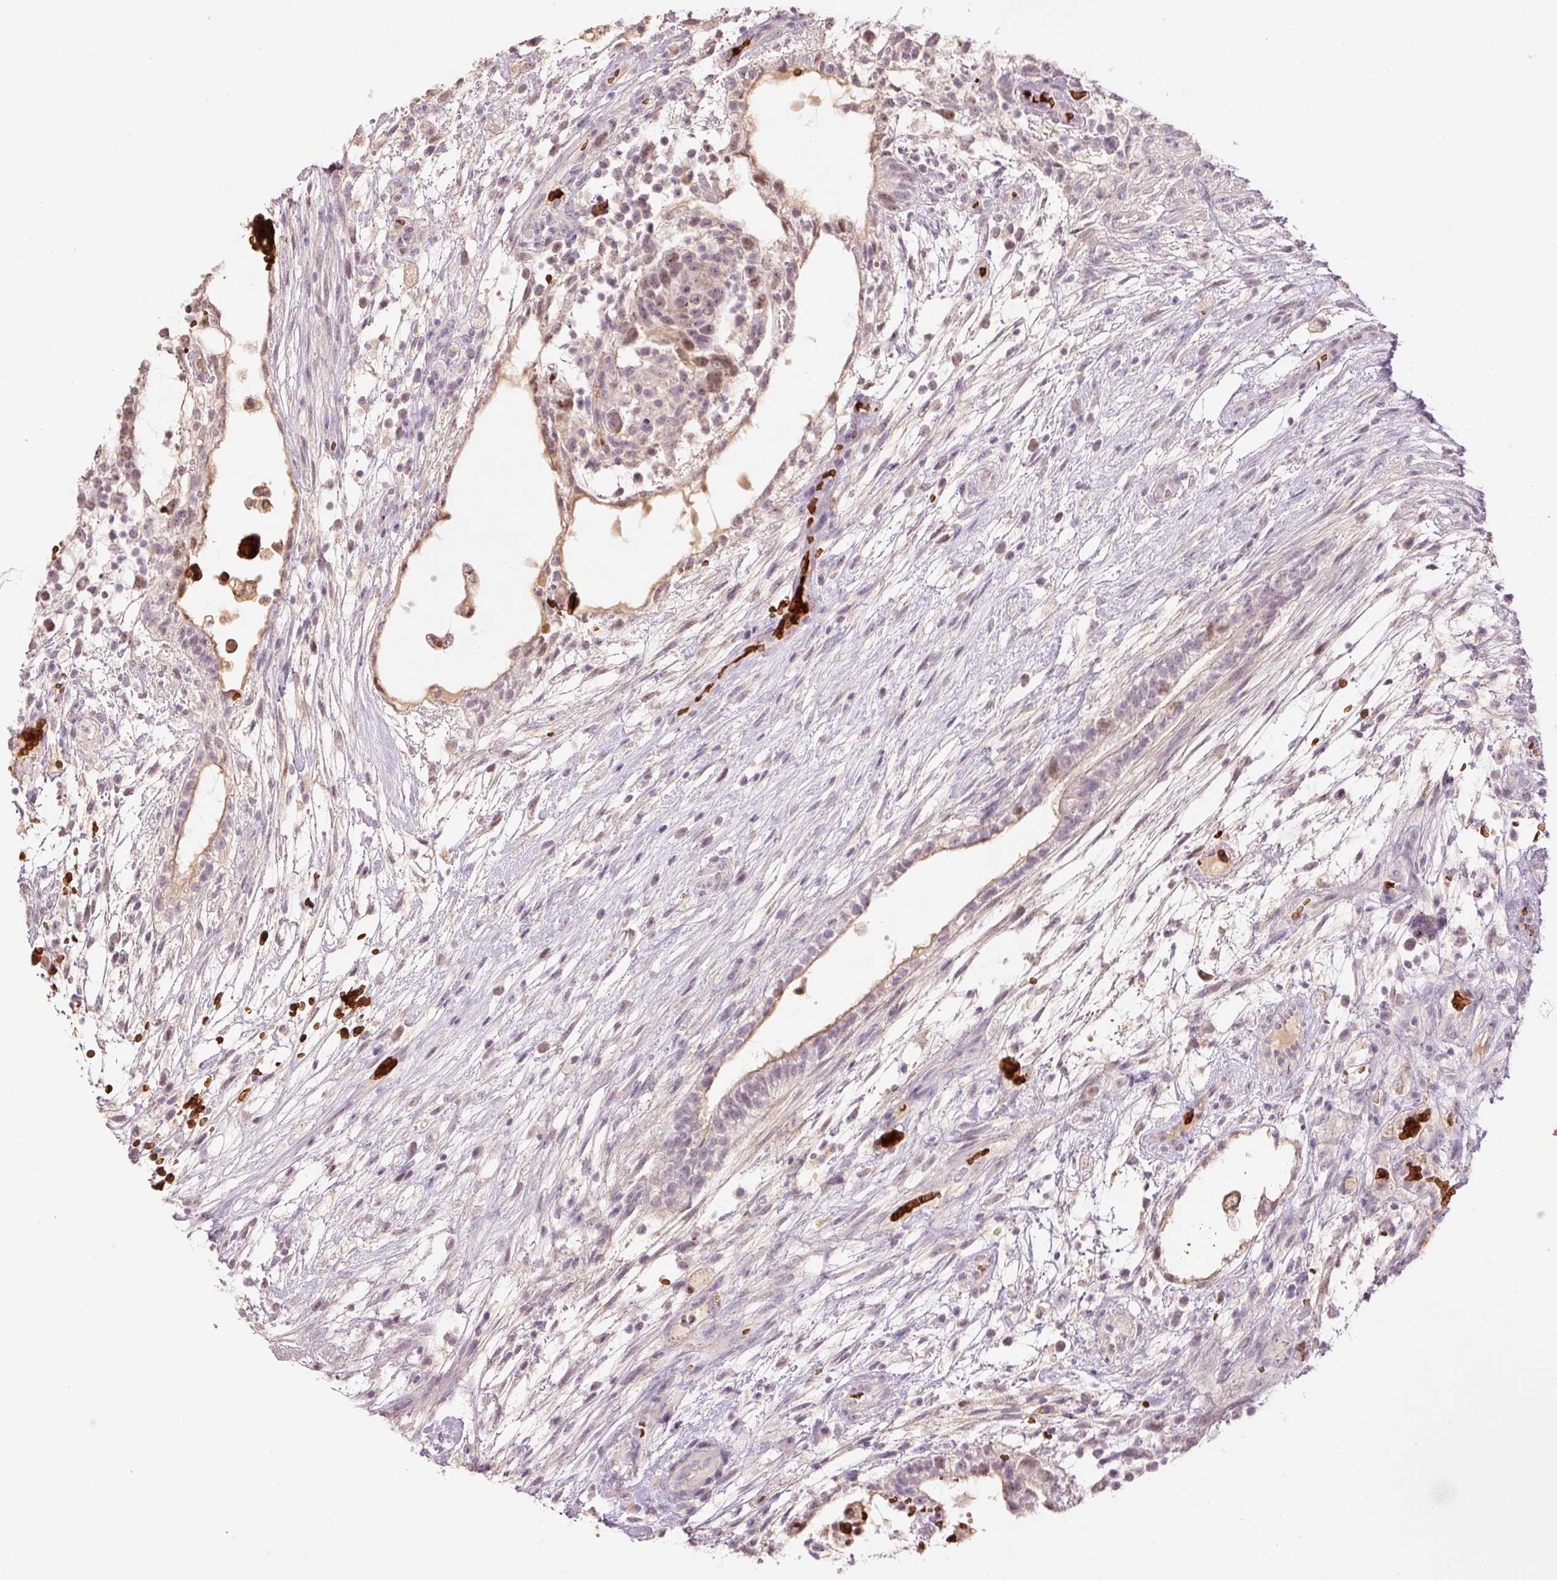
{"staining": {"intensity": "moderate", "quantity": "<25%", "location": "nuclear"}, "tissue": "testis cancer", "cell_type": "Tumor cells", "image_type": "cancer", "snomed": [{"axis": "morphology", "description": "Carcinoma, Embryonal, NOS"}, {"axis": "topography", "description": "Testis"}], "caption": "Protein positivity by immunohistochemistry (IHC) exhibits moderate nuclear expression in approximately <25% of tumor cells in testis cancer (embryonal carcinoma).", "gene": "LY6G6D", "patient": {"sex": "male", "age": 32}}